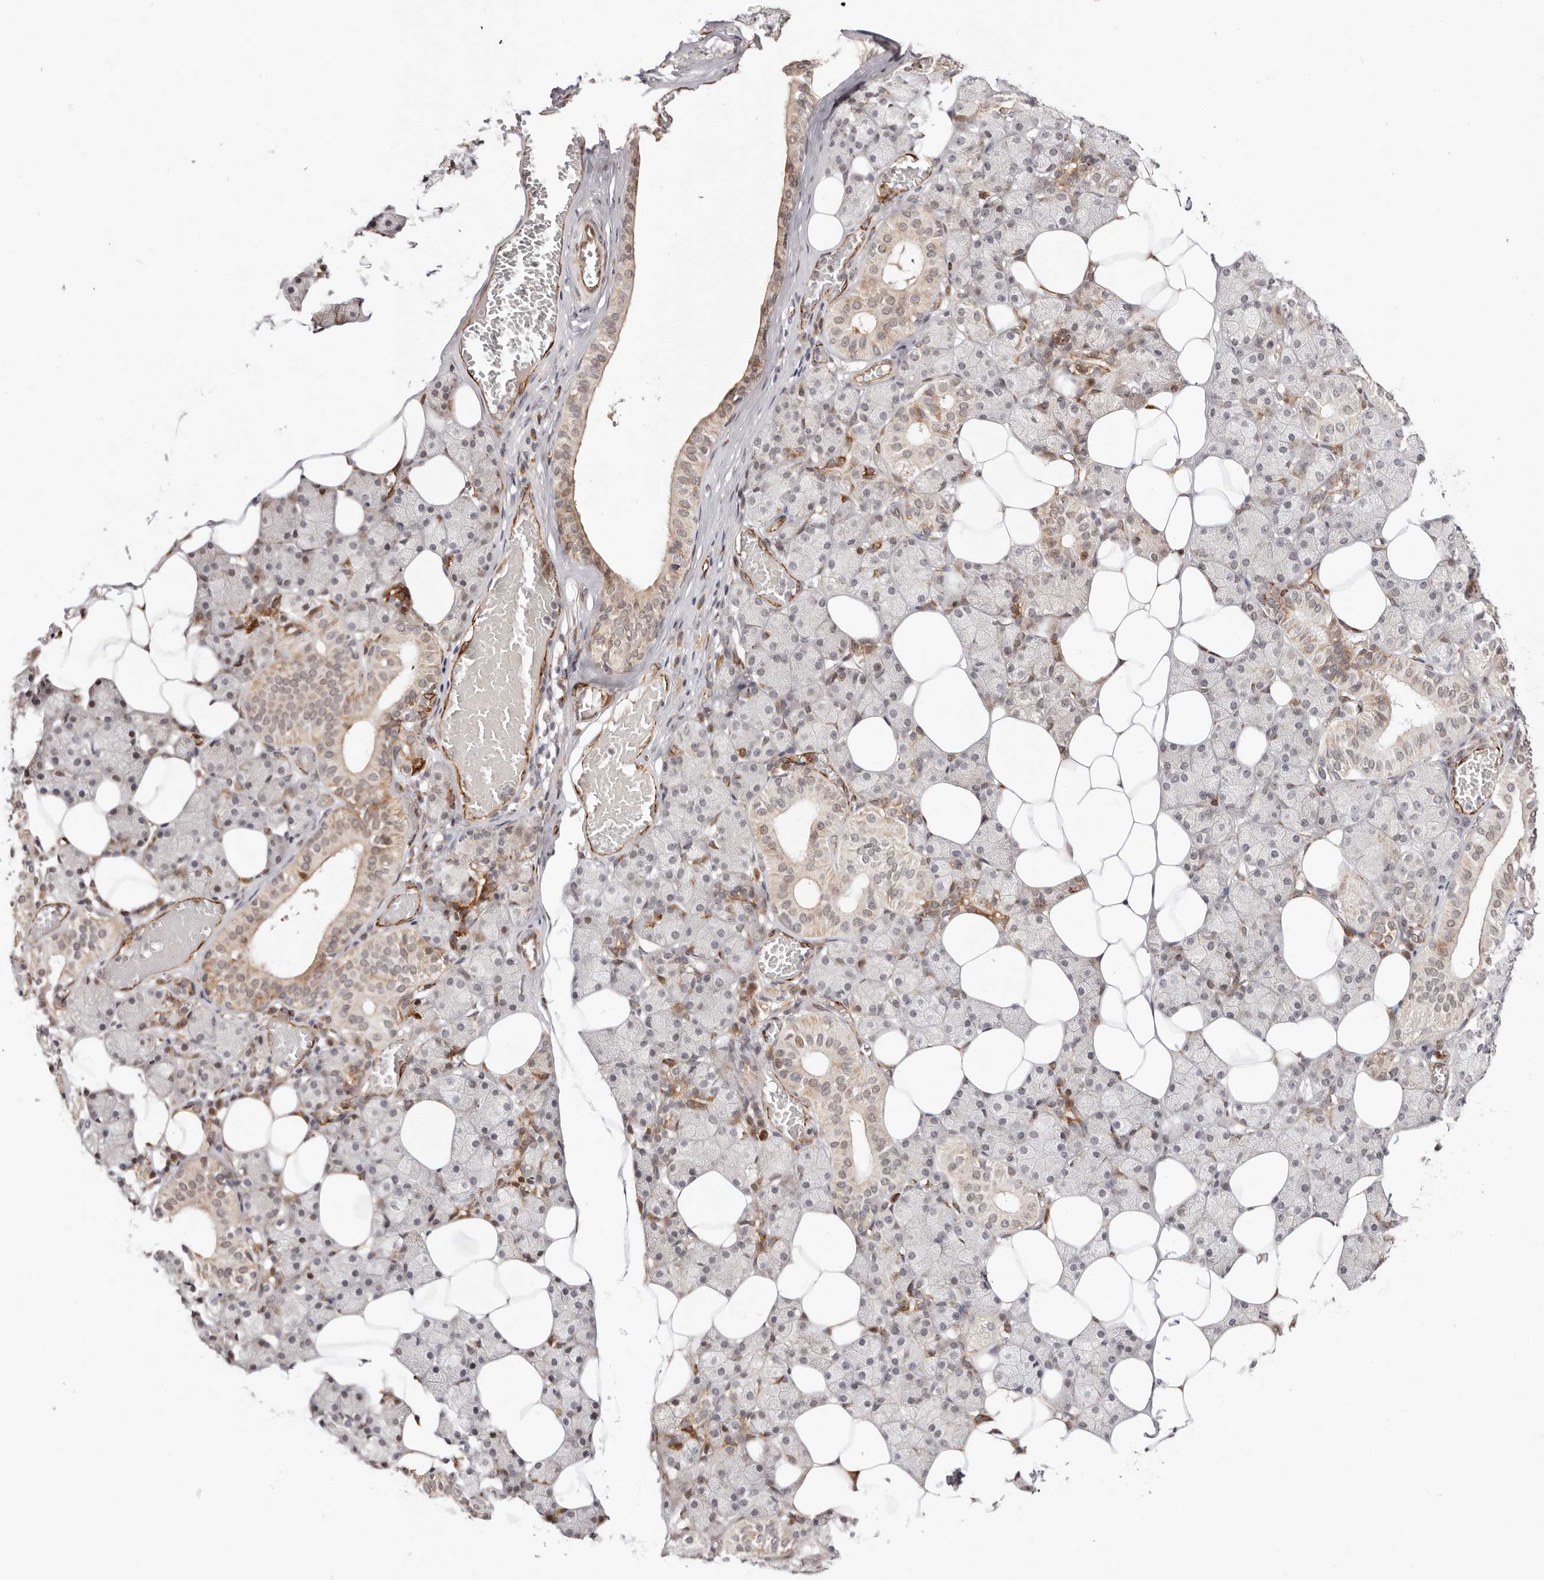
{"staining": {"intensity": "moderate", "quantity": "<25%", "location": "cytoplasmic/membranous"}, "tissue": "salivary gland", "cell_type": "Glandular cells", "image_type": "normal", "snomed": [{"axis": "morphology", "description": "Normal tissue, NOS"}, {"axis": "topography", "description": "Salivary gland"}], "caption": "Moderate cytoplasmic/membranous staining is seen in about <25% of glandular cells in unremarkable salivary gland. (brown staining indicates protein expression, while blue staining denotes nuclei).", "gene": "BCL2L15", "patient": {"sex": "female", "age": 33}}